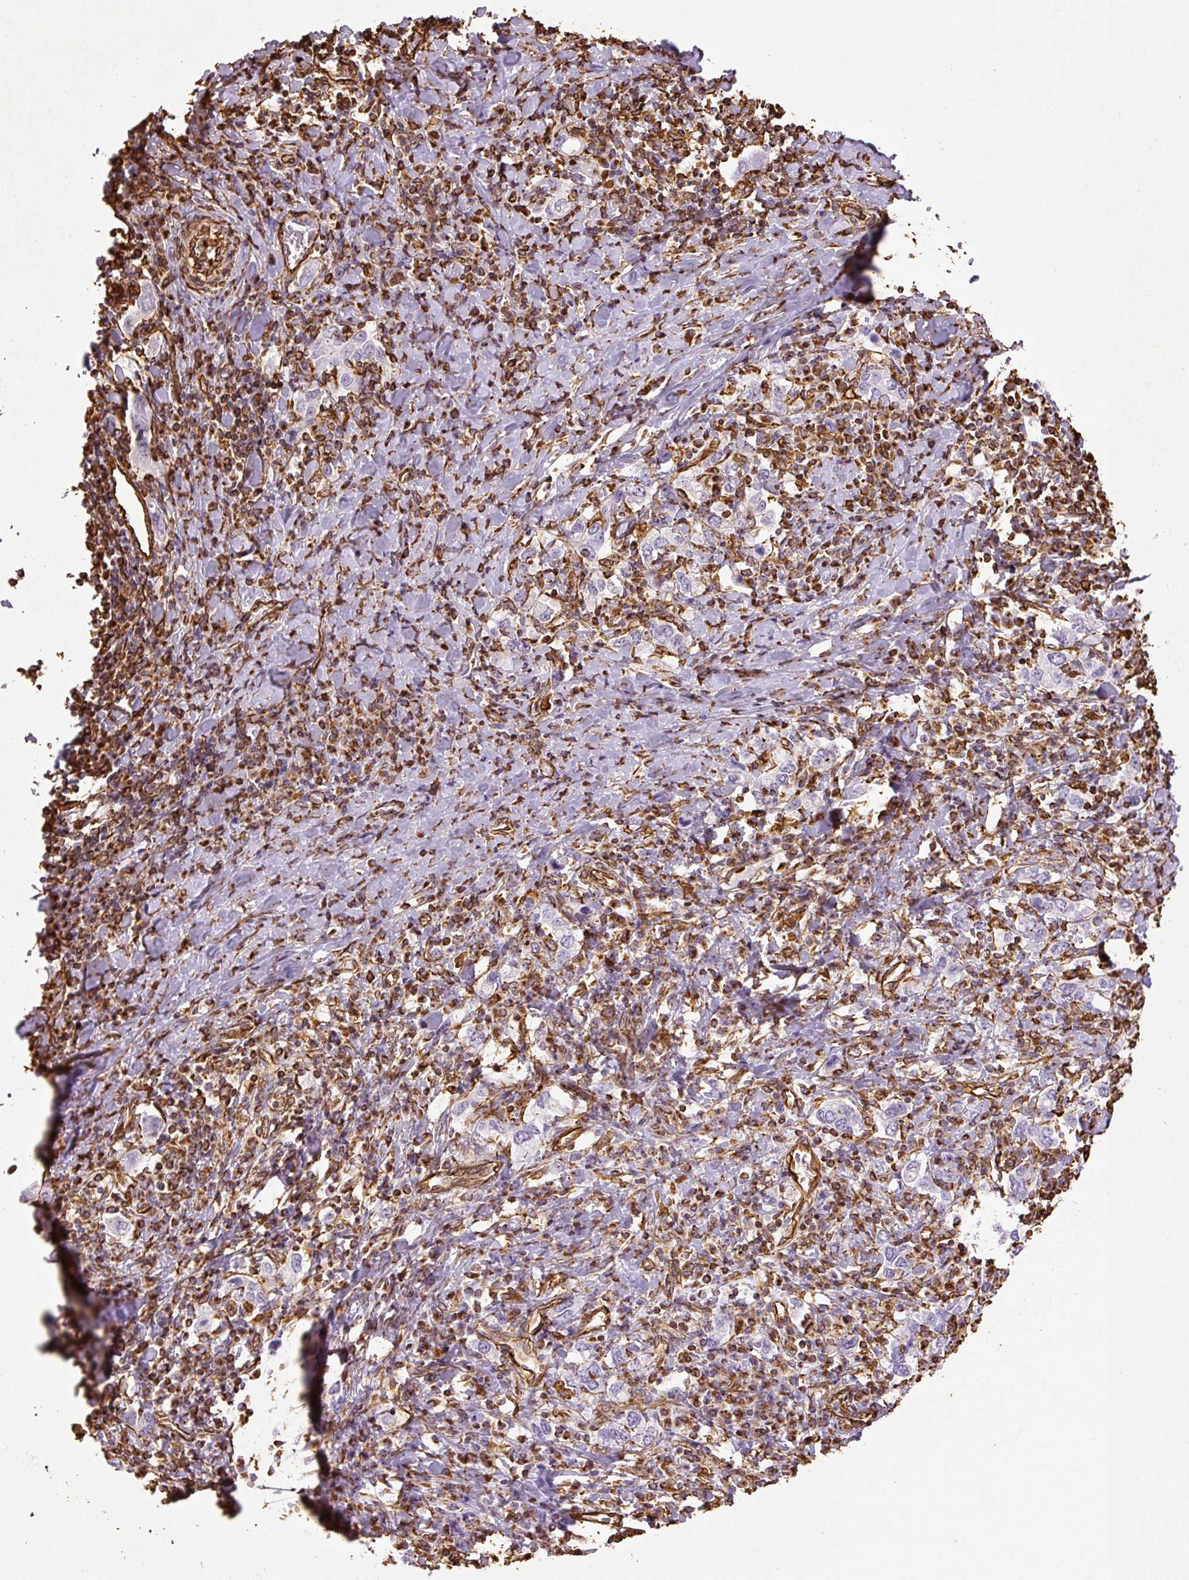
{"staining": {"intensity": "negative", "quantity": "none", "location": "none"}, "tissue": "stomach cancer", "cell_type": "Tumor cells", "image_type": "cancer", "snomed": [{"axis": "morphology", "description": "Adenocarcinoma, NOS"}, {"axis": "topography", "description": "Stomach, upper"}, {"axis": "topography", "description": "Stomach"}], "caption": "Stomach cancer was stained to show a protein in brown. There is no significant staining in tumor cells.", "gene": "VIM", "patient": {"sex": "male", "age": 62}}